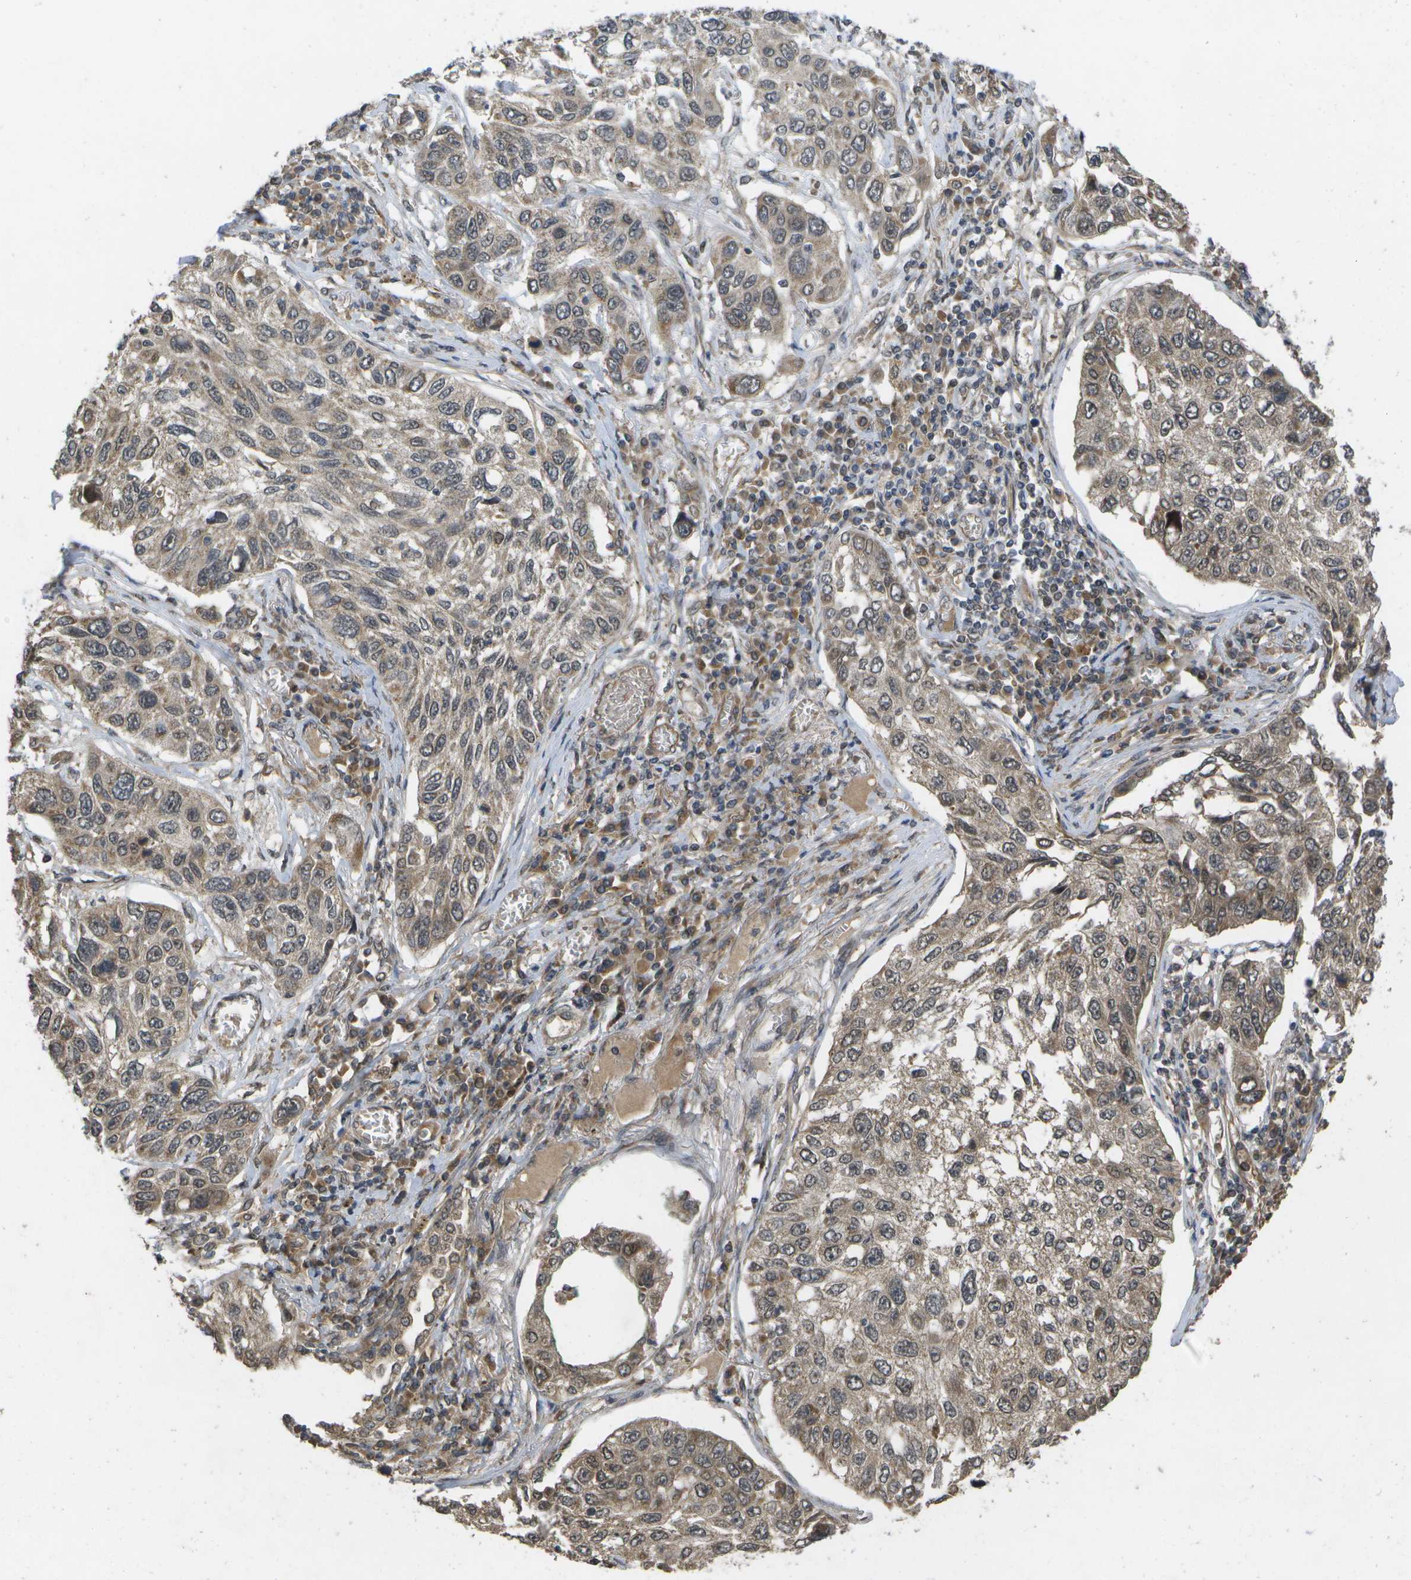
{"staining": {"intensity": "moderate", "quantity": ">75%", "location": "cytoplasmic/membranous"}, "tissue": "lung cancer", "cell_type": "Tumor cells", "image_type": "cancer", "snomed": [{"axis": "morphology", "description": "Squamous cell carcinoma, NOS"}, {"axis": "topography", "description": "Lung"}], "caption": "This is a micrograph of immunohistochemistry (IHC) staining of squamous cell carcinoma (lung), which shows moderate positivity in the cytoplasmic/membranous of tumor cells.", "gene": "ALAS1", "patient": {"sex": "male", "age": 71}}